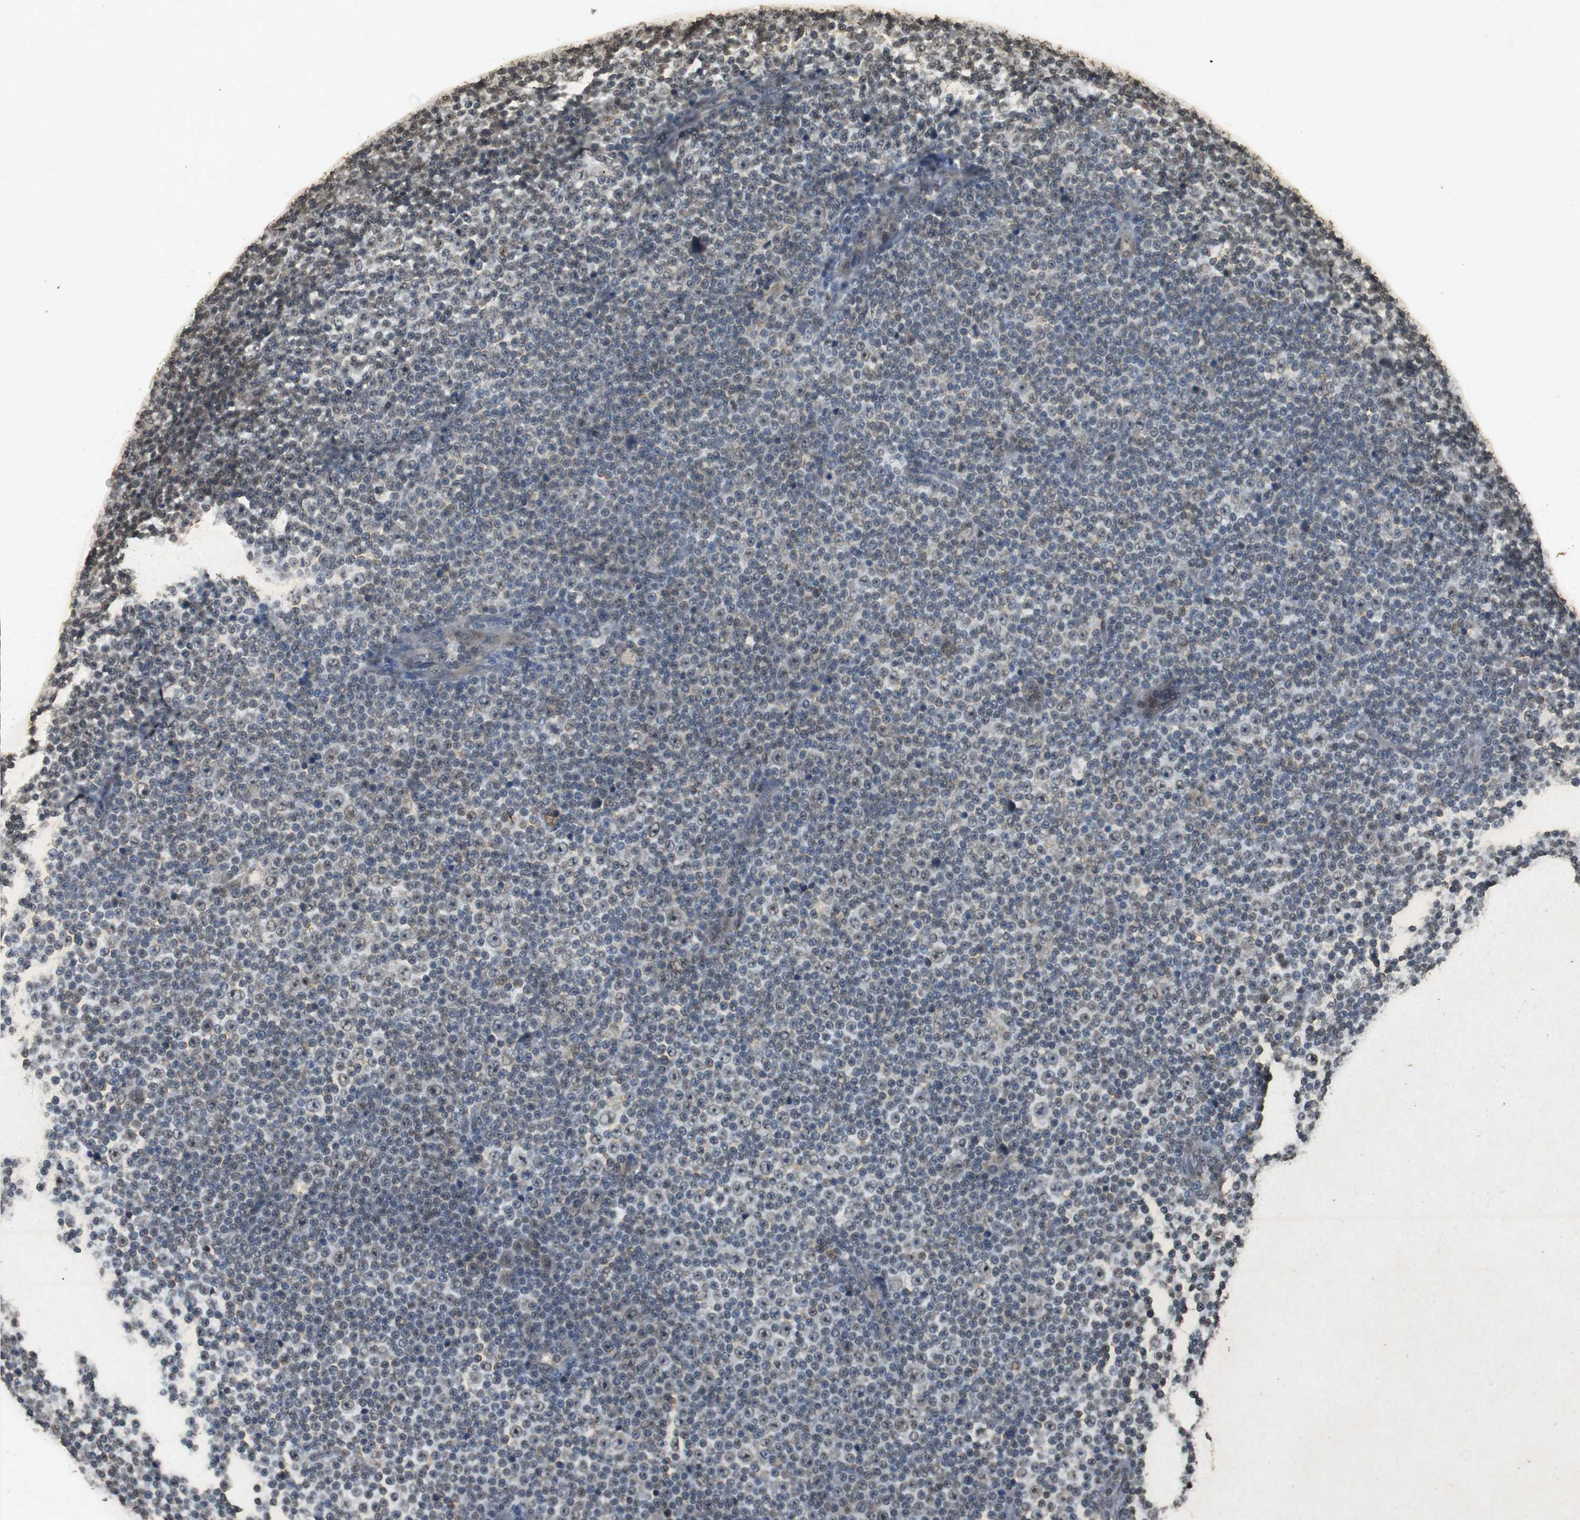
{"staining": {"intensity": "weak", "quantity": "<25%", "location": "nuclear"}, "tissue": "lymphoma", "cell_type": "Tumor cells", "image_type": "cancer", "snomed": [{"axis": "morphology", "description": "Malignant lymphoma, non-Hodgkin's type, Low grade"}, {"axis": "topography", "description": "Lymph node"}], "caption": "This histopathology image is of lymphoma stained with immunohistochemistry (IHC) to label a protein in brown with the nuclei are counter-stained blue. There is no expression in tumor cells. (Immunohistochemistry, brightfield microscopy, high magnification).", "gene": "ORC4", "patient": {"sex": "female", "age": 67}}